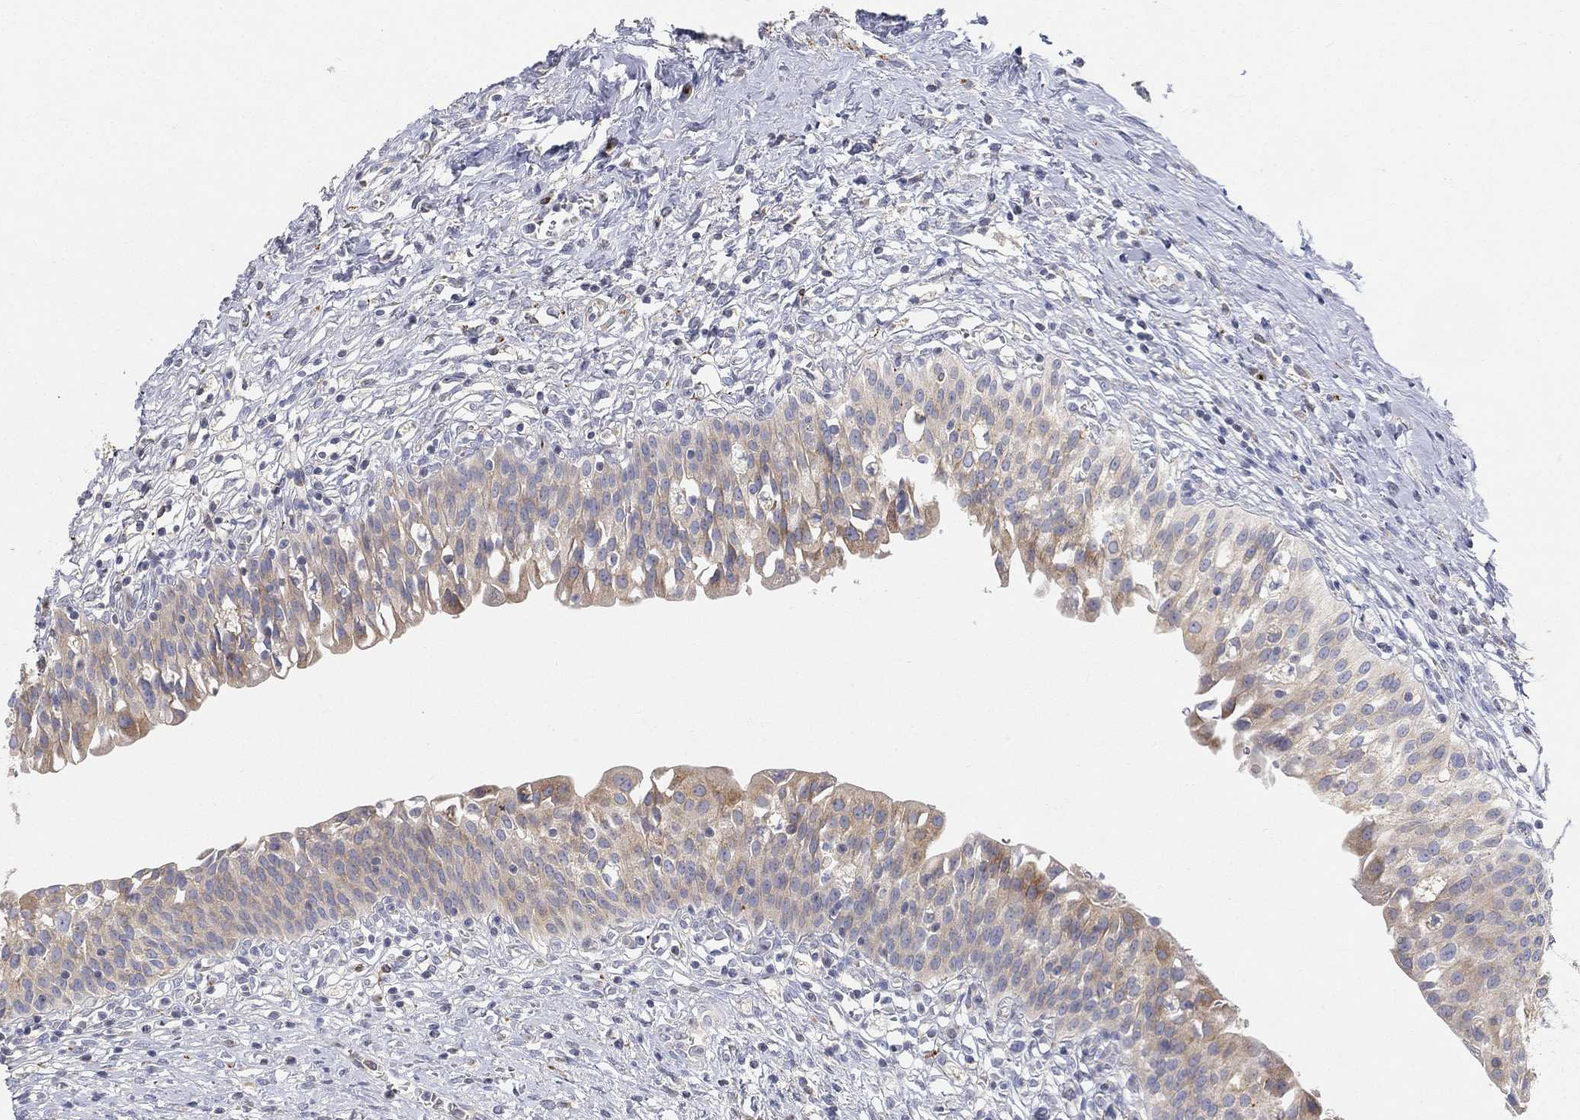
{"staining": {"intensity": "moderate", "quantity": "25%-75%", "location": "cytoplasmic/membranous"}, "tissue": "urinary bladder", "cell_type": "Urothelial cells", "image_type": "normal", "snomed": [{"axis": "morphology", "description": "Normal tissue, NOS"}, {"axis": "topography", "description": "Urinary bladder"}], "caption": "A brown stain shows moderate cytoplasmic/membranous staining of a protein in urothelial cells of unremarkable human urinary bladder.", "gene": "TMEM25", "patient": {"sex": "male", "age": 76}}